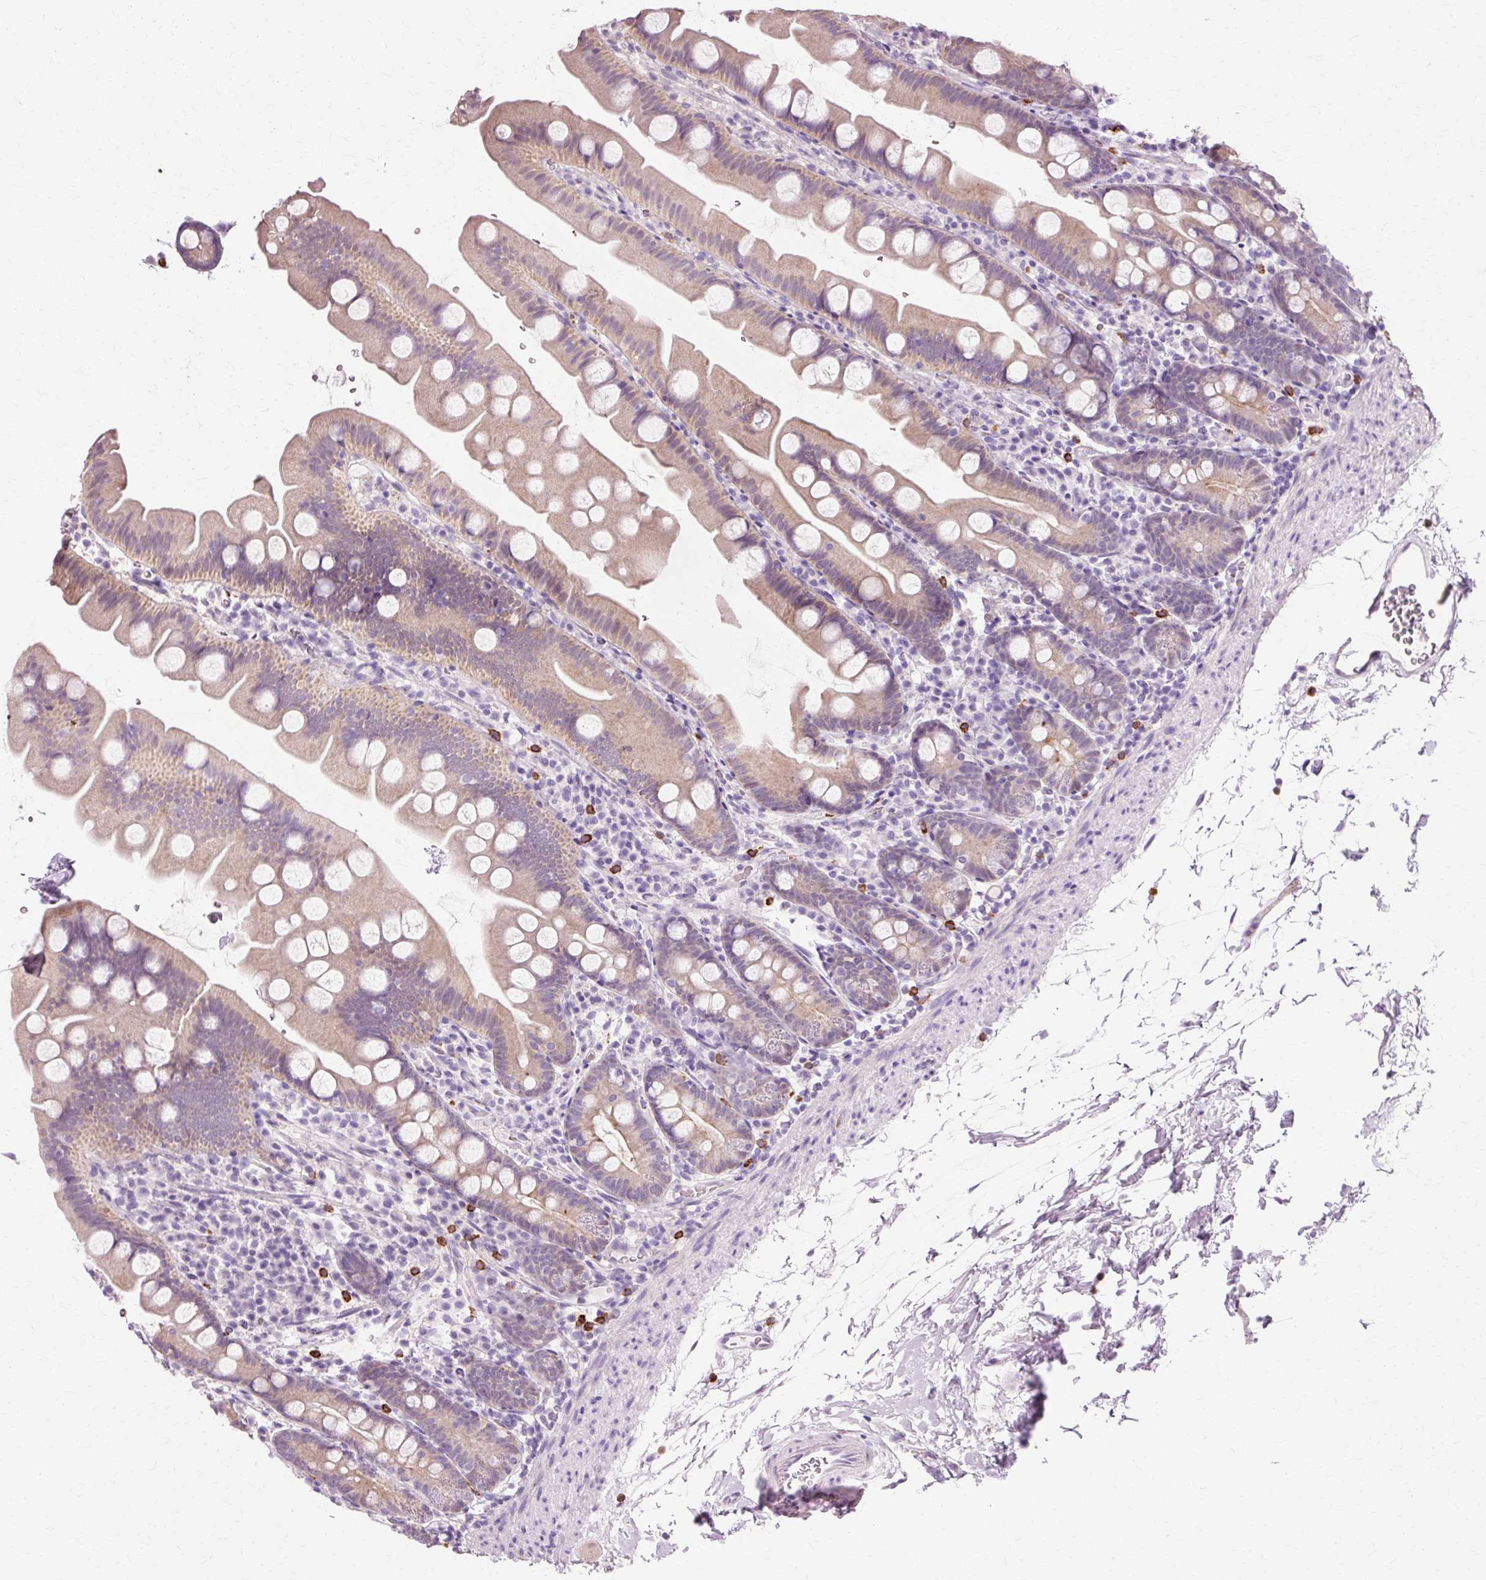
{"staining": {"intensity": "weak", "quantity": "25%-75%", "location": "cytoplasmic/membranous"}, "tissue": "small intestine", "cell_type": "Glandular cells", "image_type": "normal", "snomed": [{"axis": "morphology", "description": "Normal tissue, NOS"}, {"axis": "topography", "description": "Small intestine"}], "caption": "Benign small intestine displays weak cytoplasmic/membranous expression in approximately 25%-75% of glandular cells (DAB IHC, brown staining for protein, blue staining for nuclei)..", "gene": "VN1R2", "patient": {"sex": "female", "age": 68}}